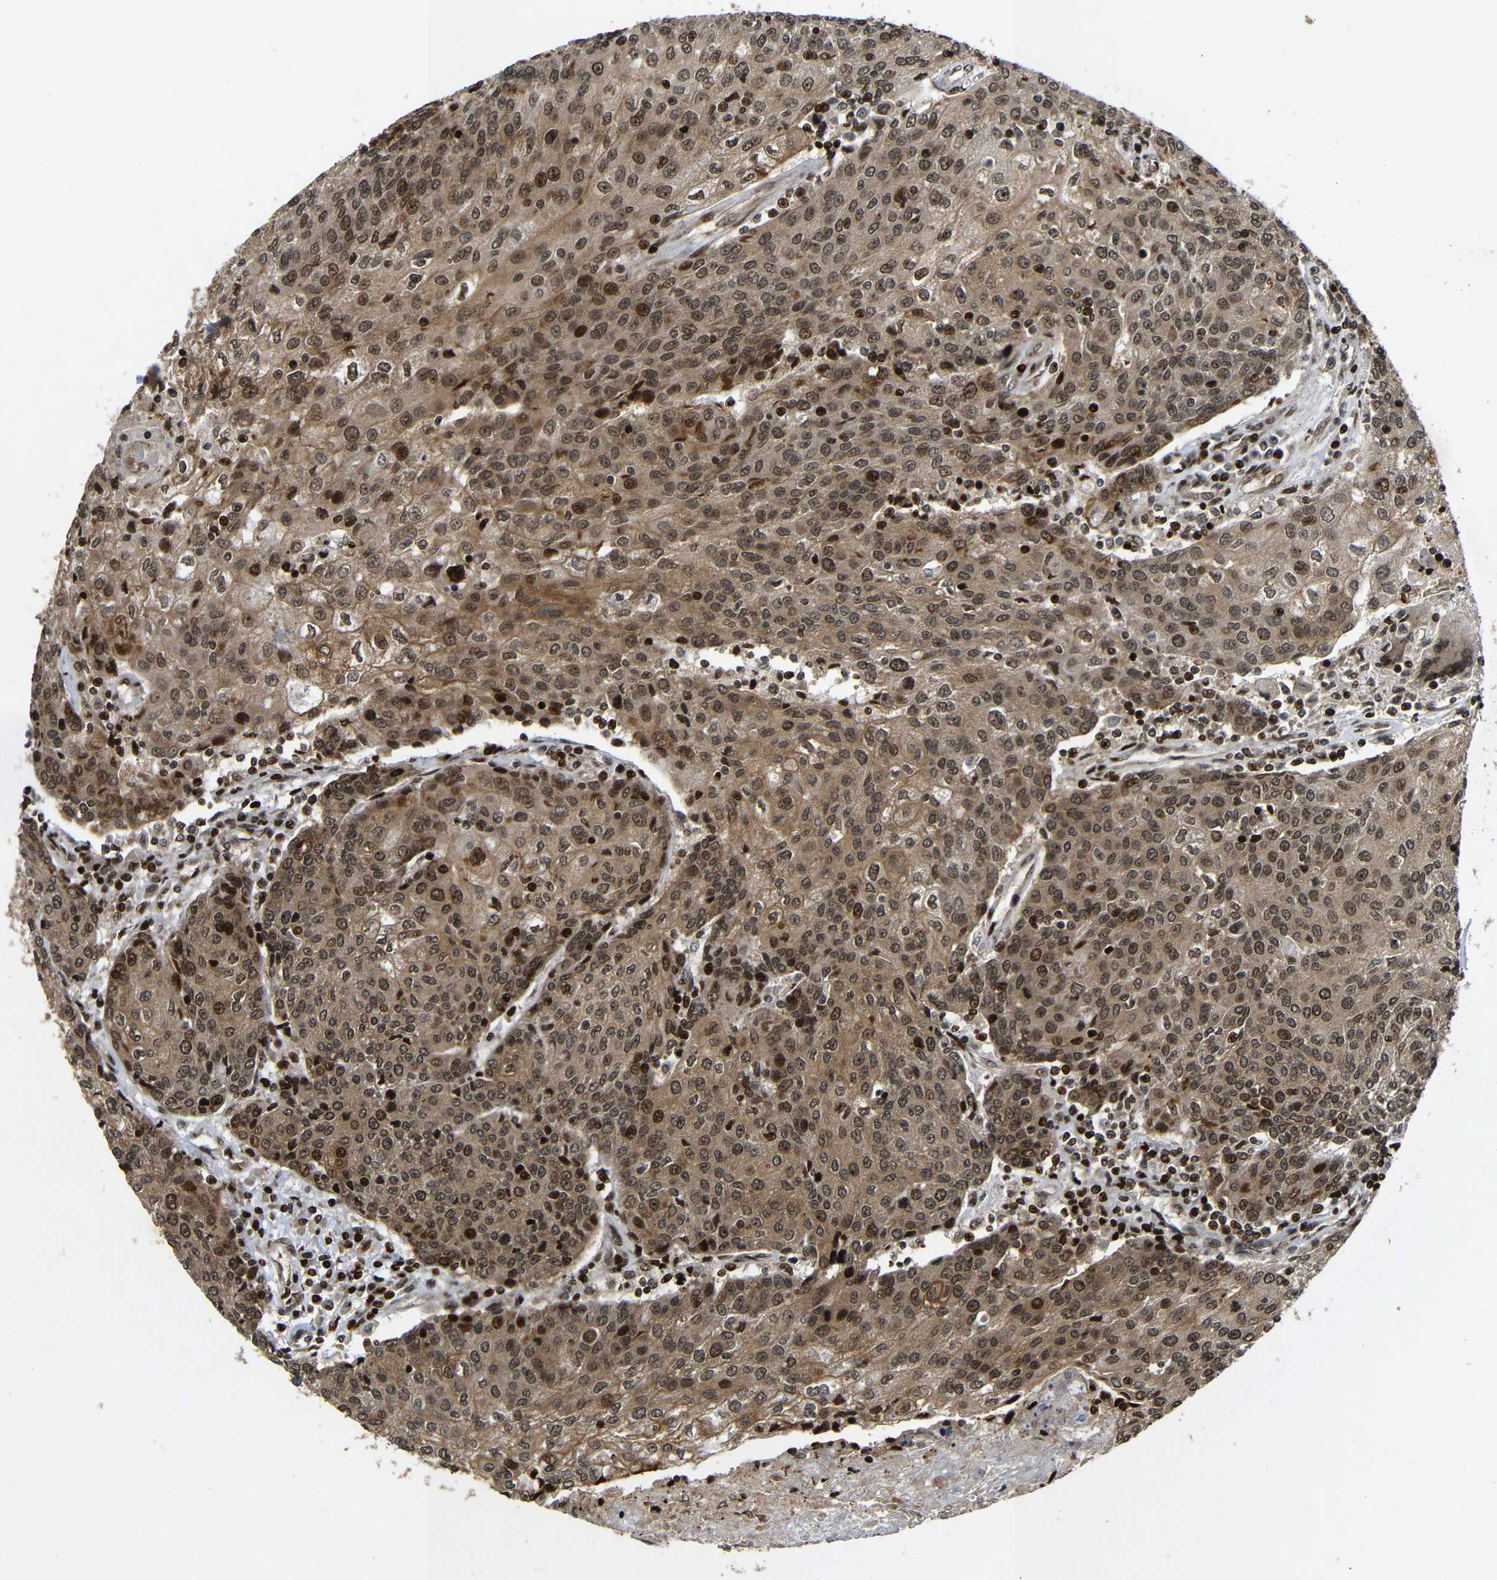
{"staining": {"intensity": "moderate", "quantity": ">75%", "location": "cytoplasmic/membranous,nuclear"}, "tissue": "urothelial cancer", "cell_type": "Tumor cells", "image_type": "cancer", "snomed": [{"axis": "morphology", "description": "Urothelial carcinoma, High grade"}, {"axis": "topography", "description": "Urinary bladder"}], "caption": "An image of human high-grade urothelial carcinoma stained for a protein reveals moderate cytoplasmic/membranous and nuclear brown staining in tumor cells.", "gene": "KIF23", "patient": {"sex": "female", "age": 85}}